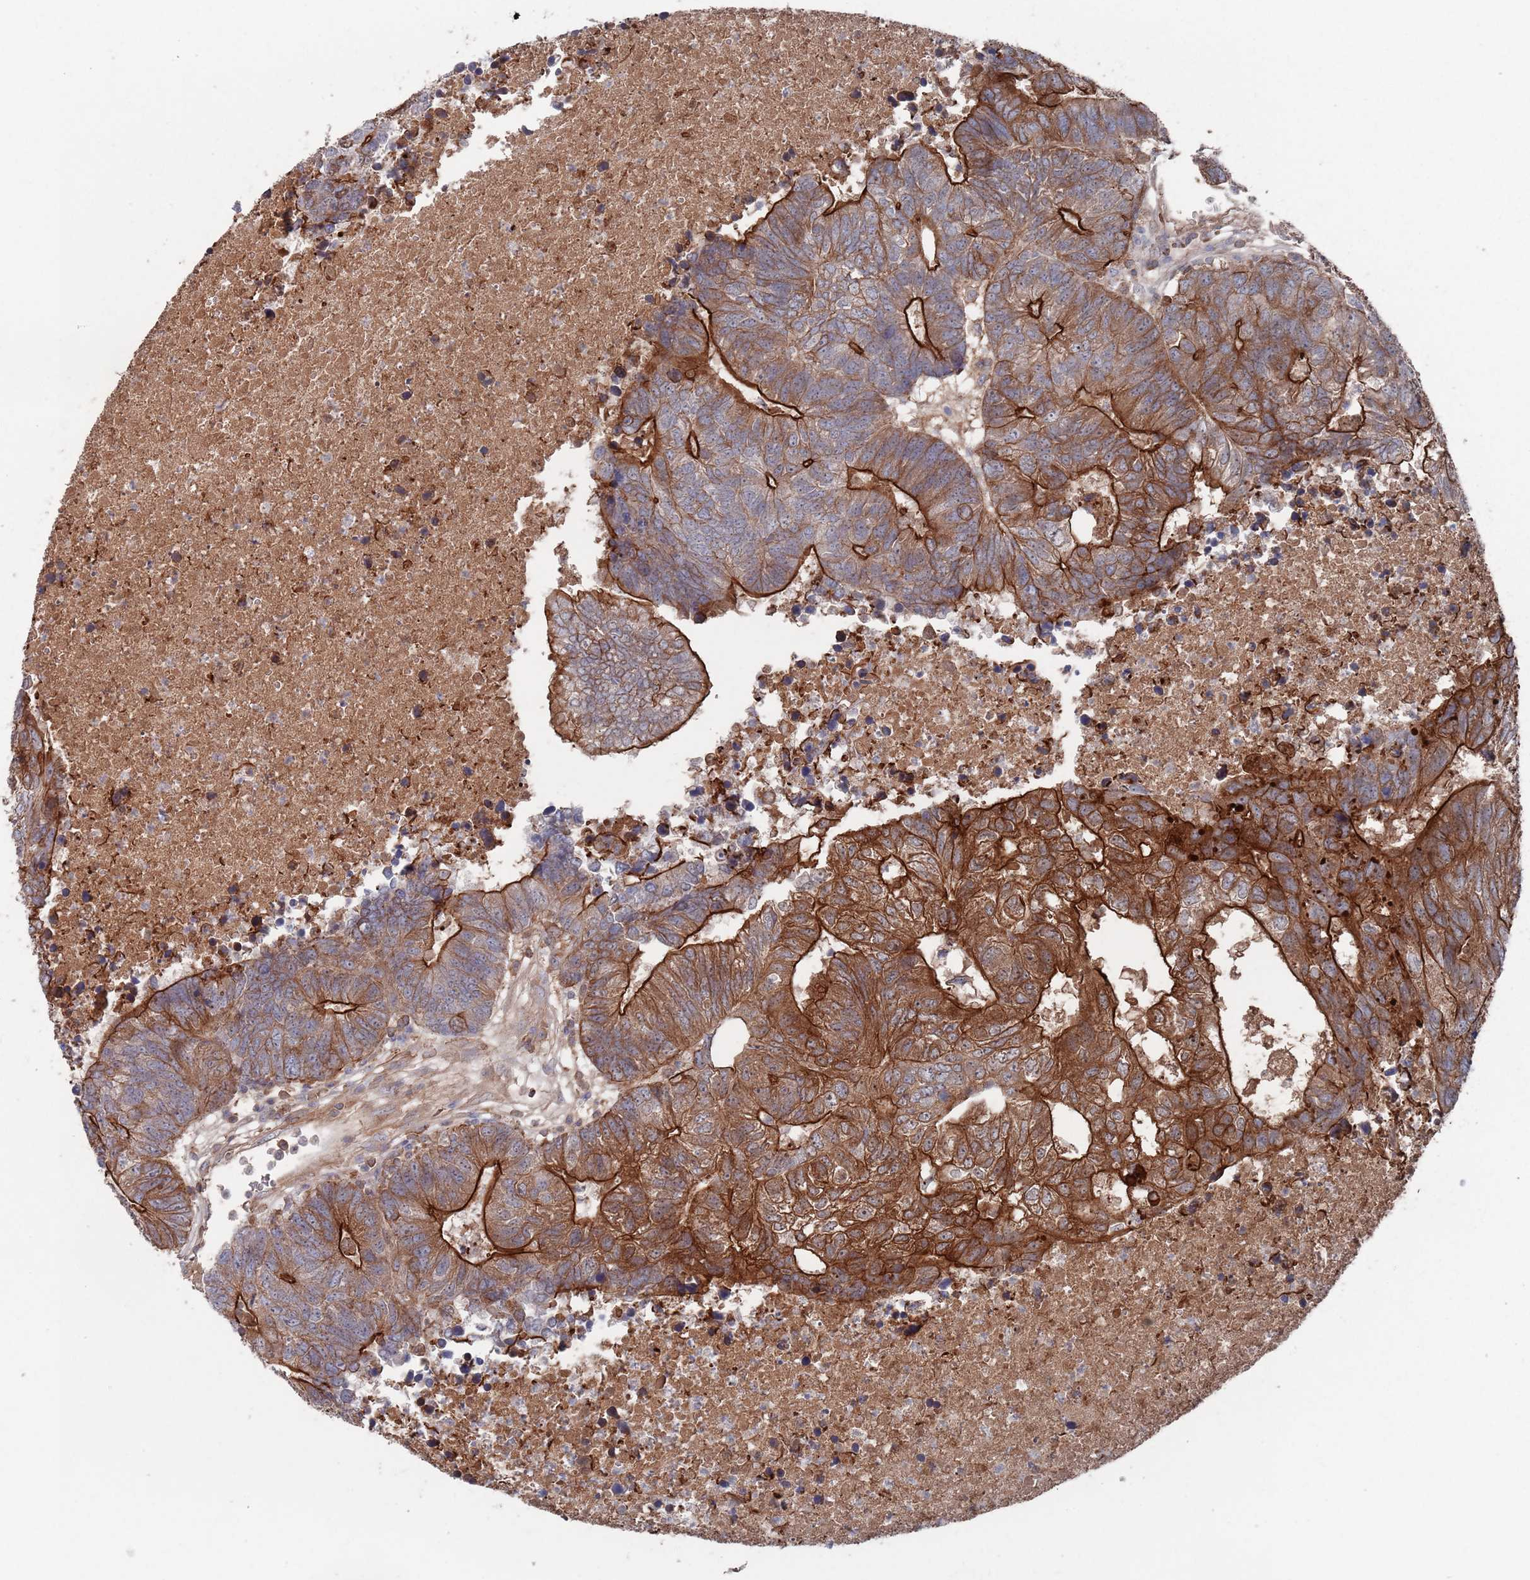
{"staining": {"intensity": "strong", "quantity": "25%-75%", "location": "cytoplasmic/membranous"}, "tissue": "colorectal cancer", "cell_type": "Tumor cells", "image_type": "cancer", "snomed": [{"axis": "morphology", "description": "Adenocarcinoma, NOS"}, {"axis": "topography", "description": "Colon"}], "caption": "Adenocarcinoma (colorectal) stained with DAB (3,3'-diaminobenzidine) immunohistochemistry (IHC) demonstrates high levels of strong cytoplasmic/membranous positivity in about 25%-75% of tumor cells.", "gene": "PLEKHA4", "patient": {"sex": "female", "age": 48}}